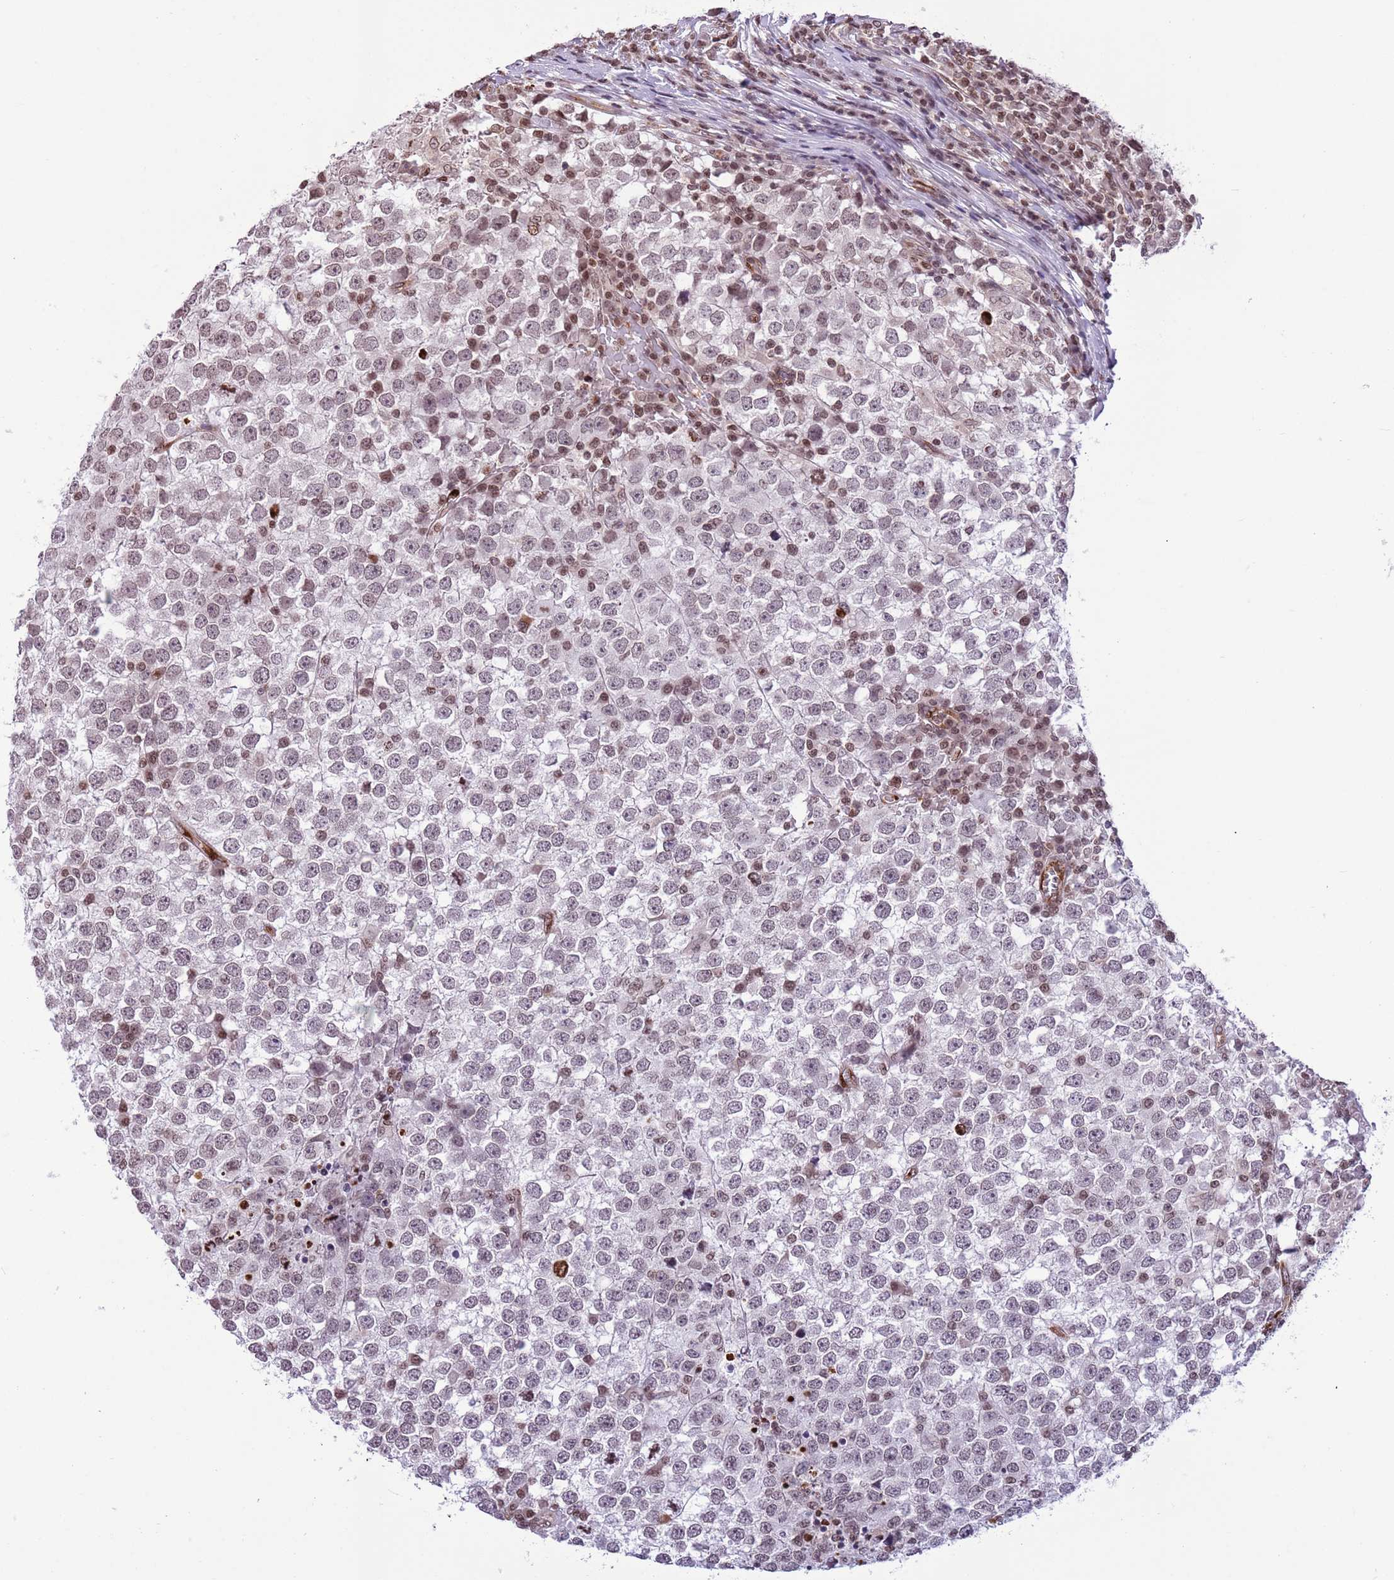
{"staining": {"intensity": "weak", "quantity": "<25%", "location": "nuclear"}, "tissue": "testis cancer", "cell_type": "Tumor cells", "image_type": "cancer", "snomed": [{"axis": "morphology", "description": "Seminoma, NOS"}, {"axis": "topography", "description": "Testis"}], "caption": "An immunohistochemistry photomicrograph of testis seminoma is shown. There is no staining in tumor cells of testis seminoma.", "gene": "NRIP1", "patient": {"sex": "male", "age": 65}}